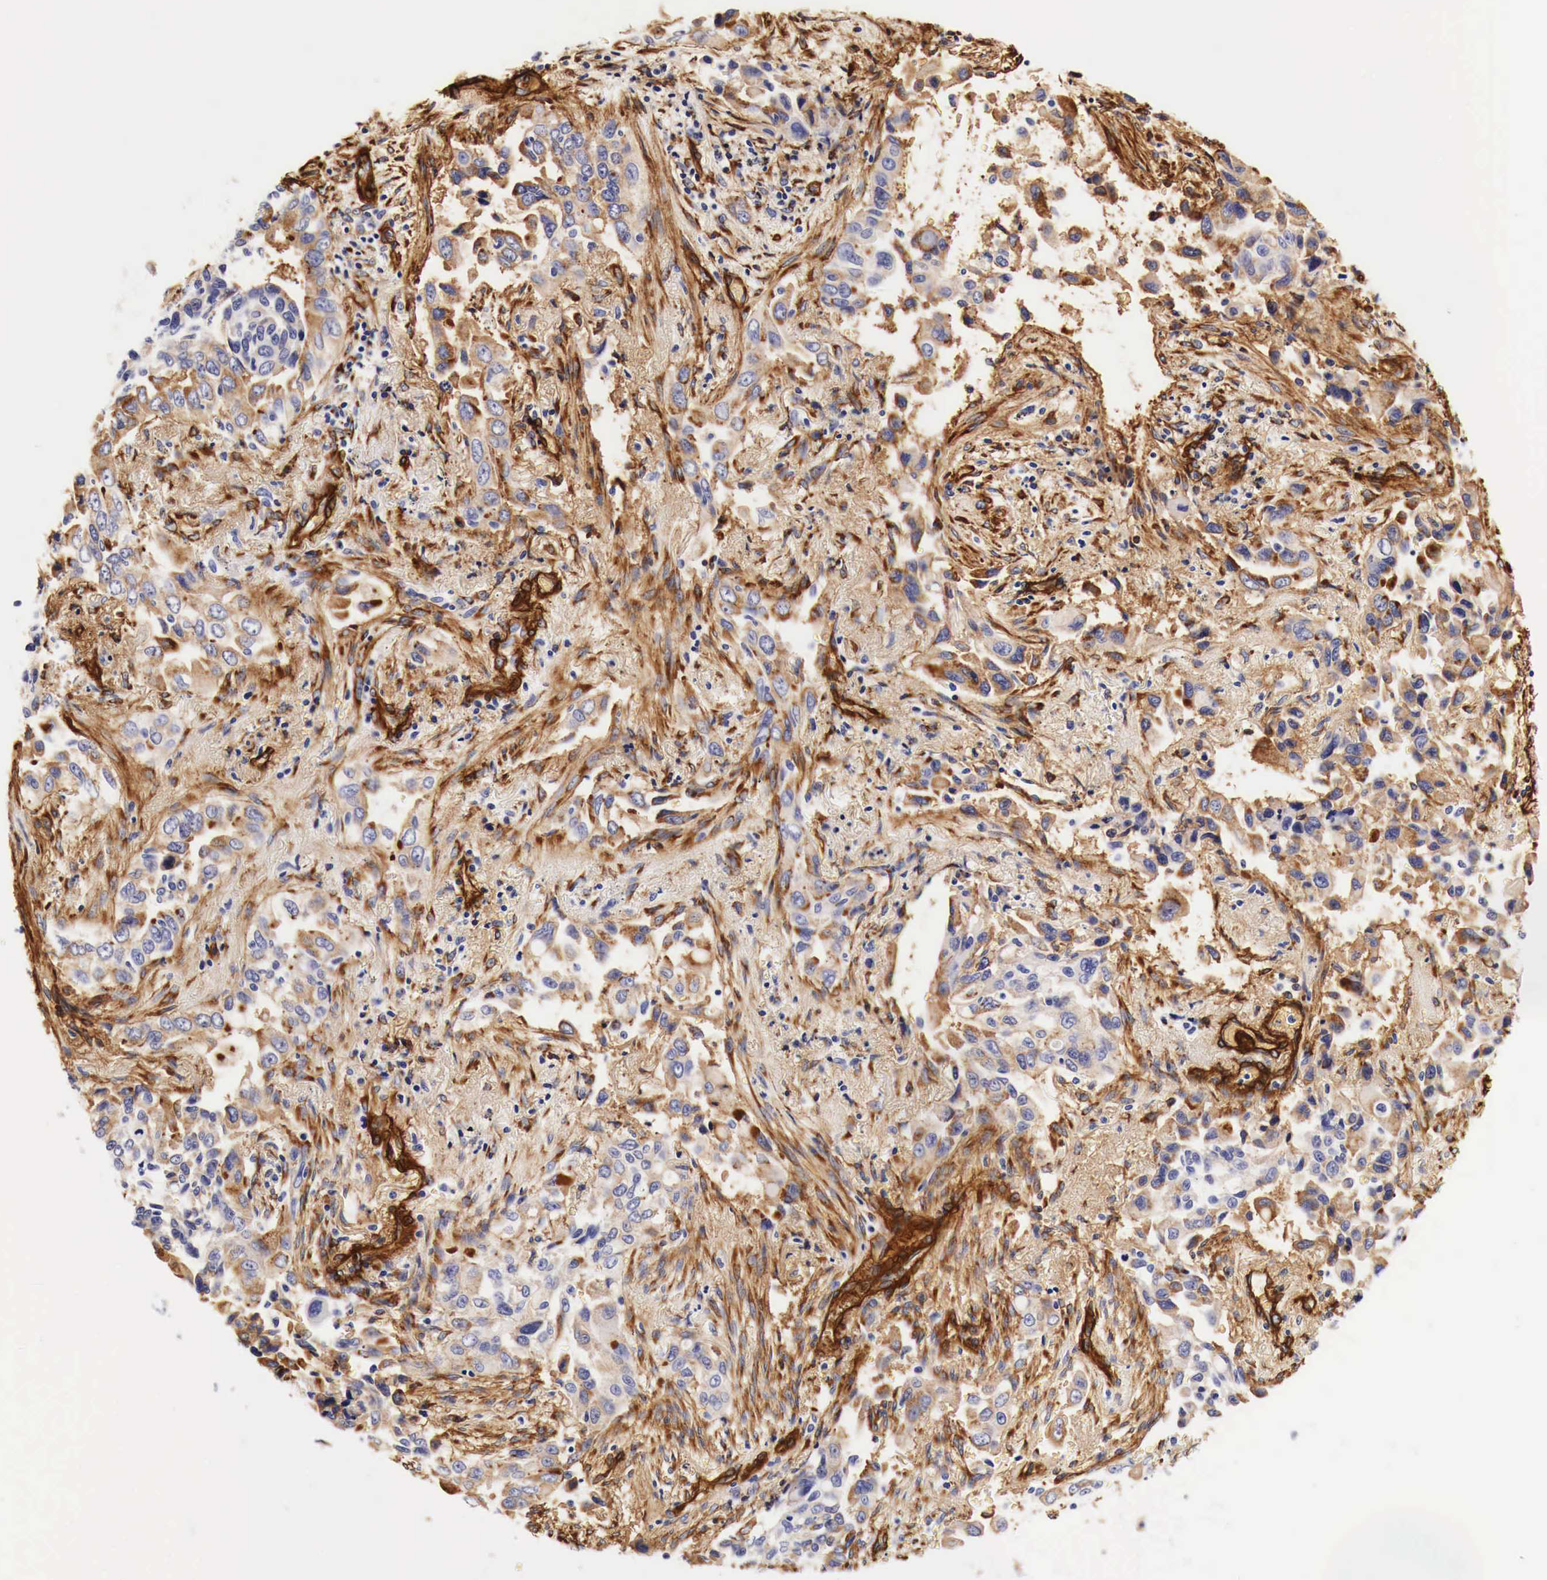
{"staining": {"intensity": "weak", "quantity": "25%-75%", "location": "cytoplasmic/membranous"}, "tissue": "lung cancer", "cell_type": "Tumor cells", "image_type": "cancer", "snomed": [{"axis": "morphology", "description": "Adenocarcinoma, NOS"}, {"axis": "topography", "description": "Lung"}], "caption": "Immunohistochemistry (DAB (3,3'-diaminobenzidine)) staining of lung cancer (adenocarcinoma) shows weak cytoplasmic/membranous protein positivity in approximately 25%-75% of tumor cells.", "gene": "LAMB2", "patient": {"sex": "male", "age": 68}}